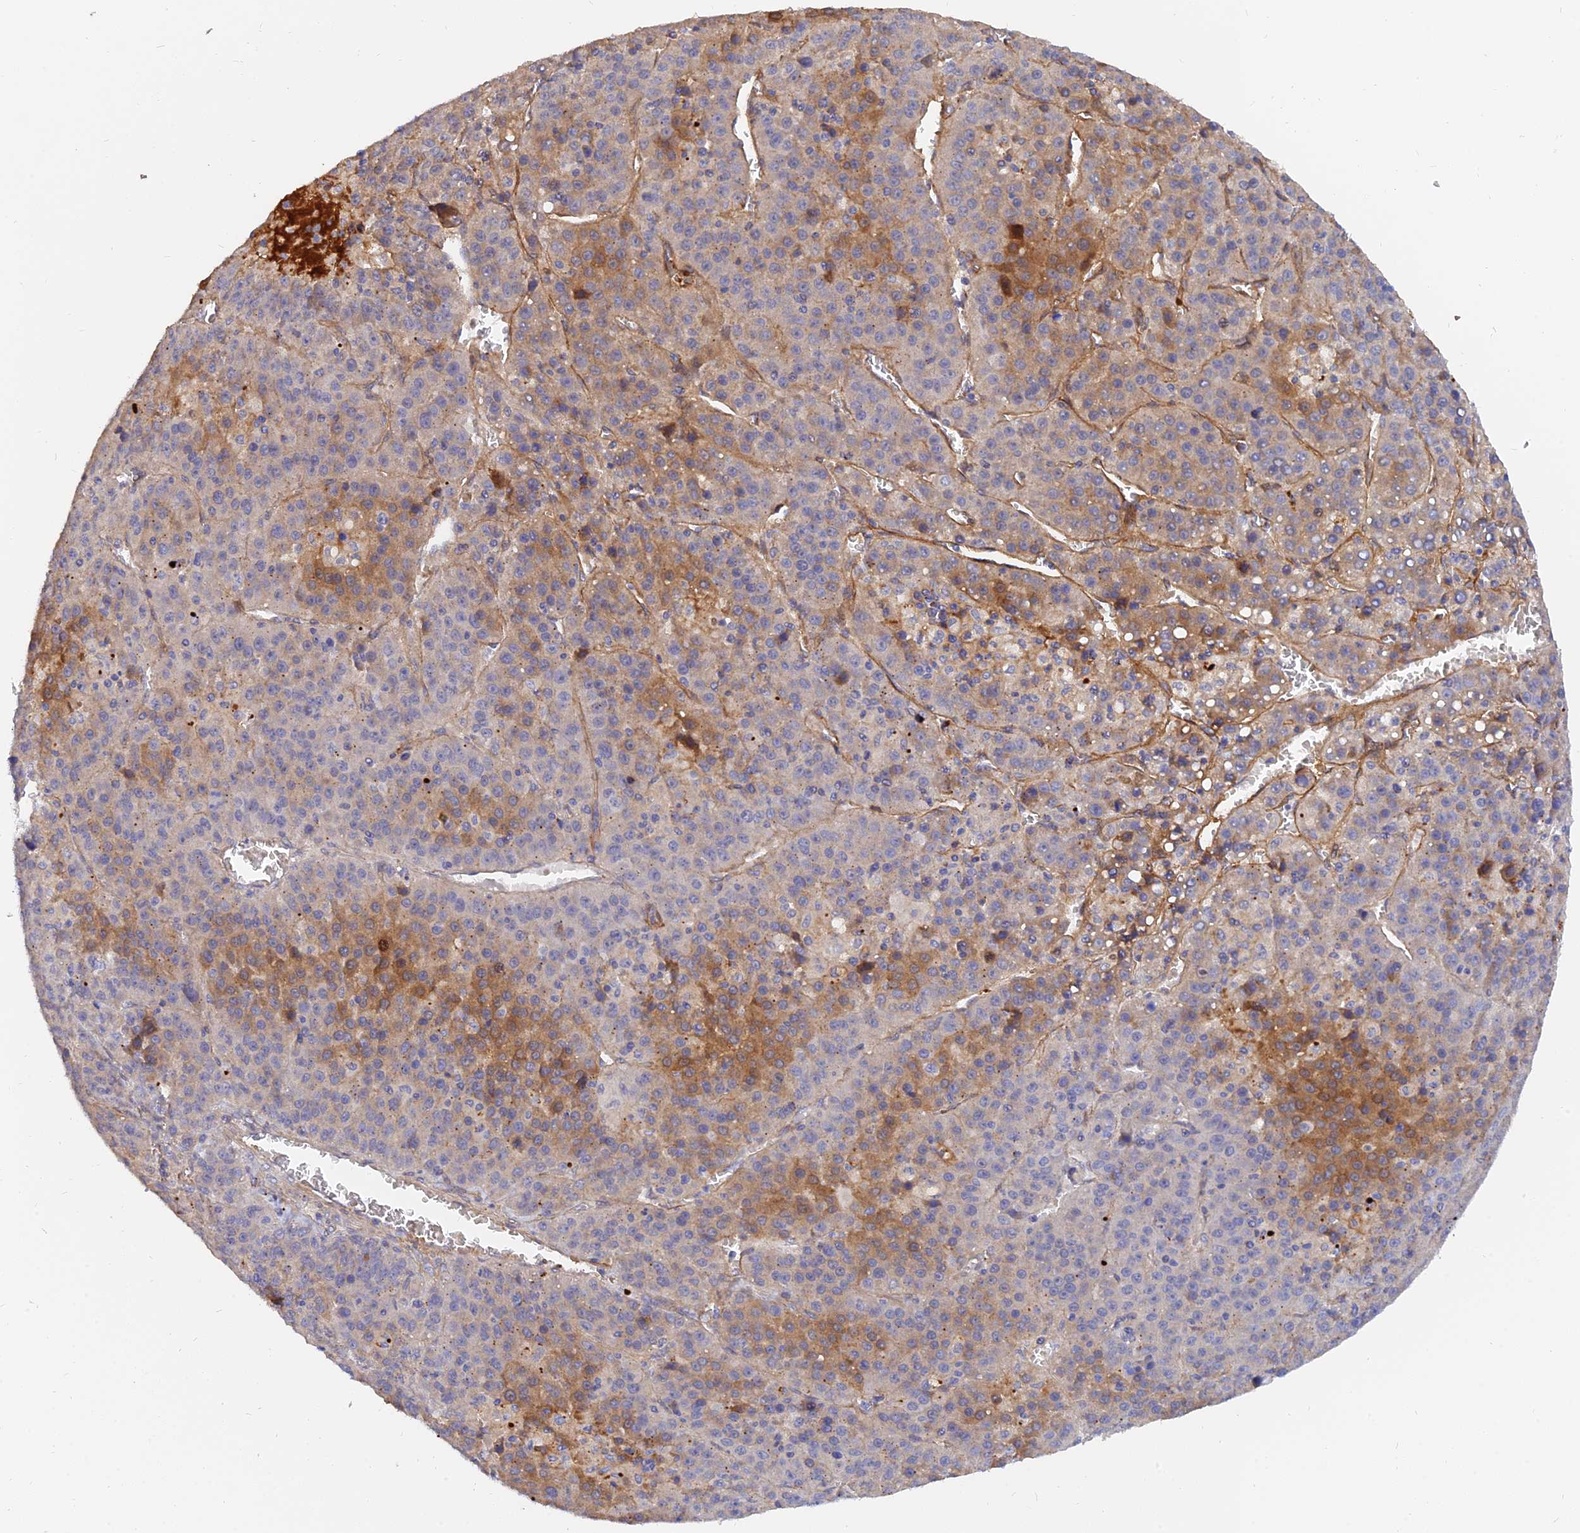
{"staining": {"intensity": "moderate", "quantity": "<25%", "location": "cytoplasmic/membranous"}, "tissue": "liver cancer", "cell_type": "Tumor cells", "image_type": "cancer", "snomed": [{"axis": "morphology", "description": "Carcinoma, Hepatocellular, NOS"}, {"axis": "topography", "description": "Liver"}], "caption": "A micrograph showing moderate cytoplasmic/membranous expression in approximately <25% of tumor cells in hepatocellular carcinoma (liver), as visualized by brown immunohistochemical staining.", "gene": "MRPL35", "patient": {"sex": "female", "age": 53}}